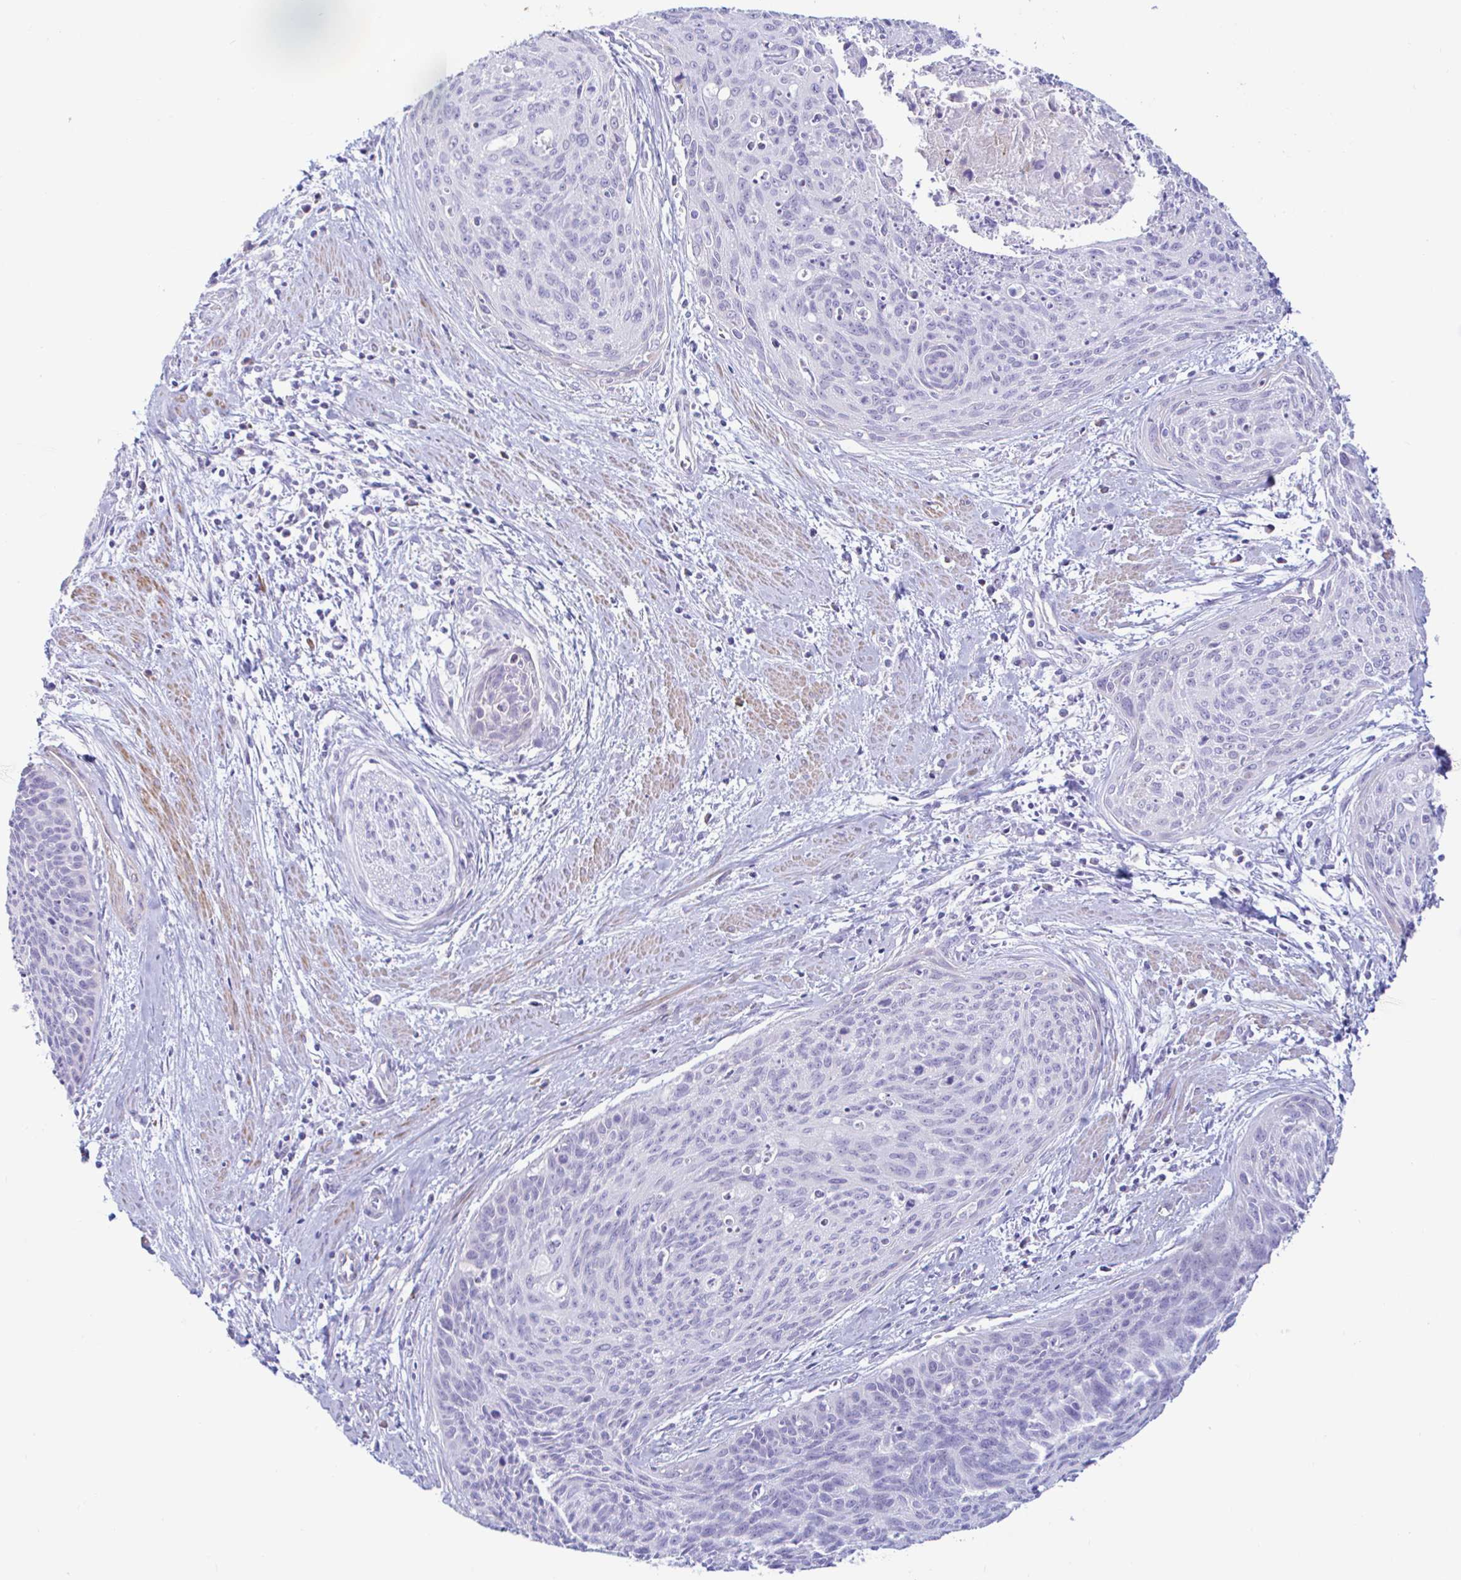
{"staining": {"intensity": "negative", "quantity": "none", "location": "none"}, "tissue": "cervical cancer", "cell_type": "Tumor cells", "image_type": "cancer", "snomed": [{"axis": "morphology", "description": "Squamous cell carcinoma, NOS"}, {"axis": "topography", "description": "Cervix"}], "caption": "Immunohistochemistry (IHC) photomicrograph of neoplastic tissue: human cervical cancer stained with DAB displays no significant protein positivity in tumor cells.", "gene": "NBPF3", "patient": {"sex": "female", "age": 55}}